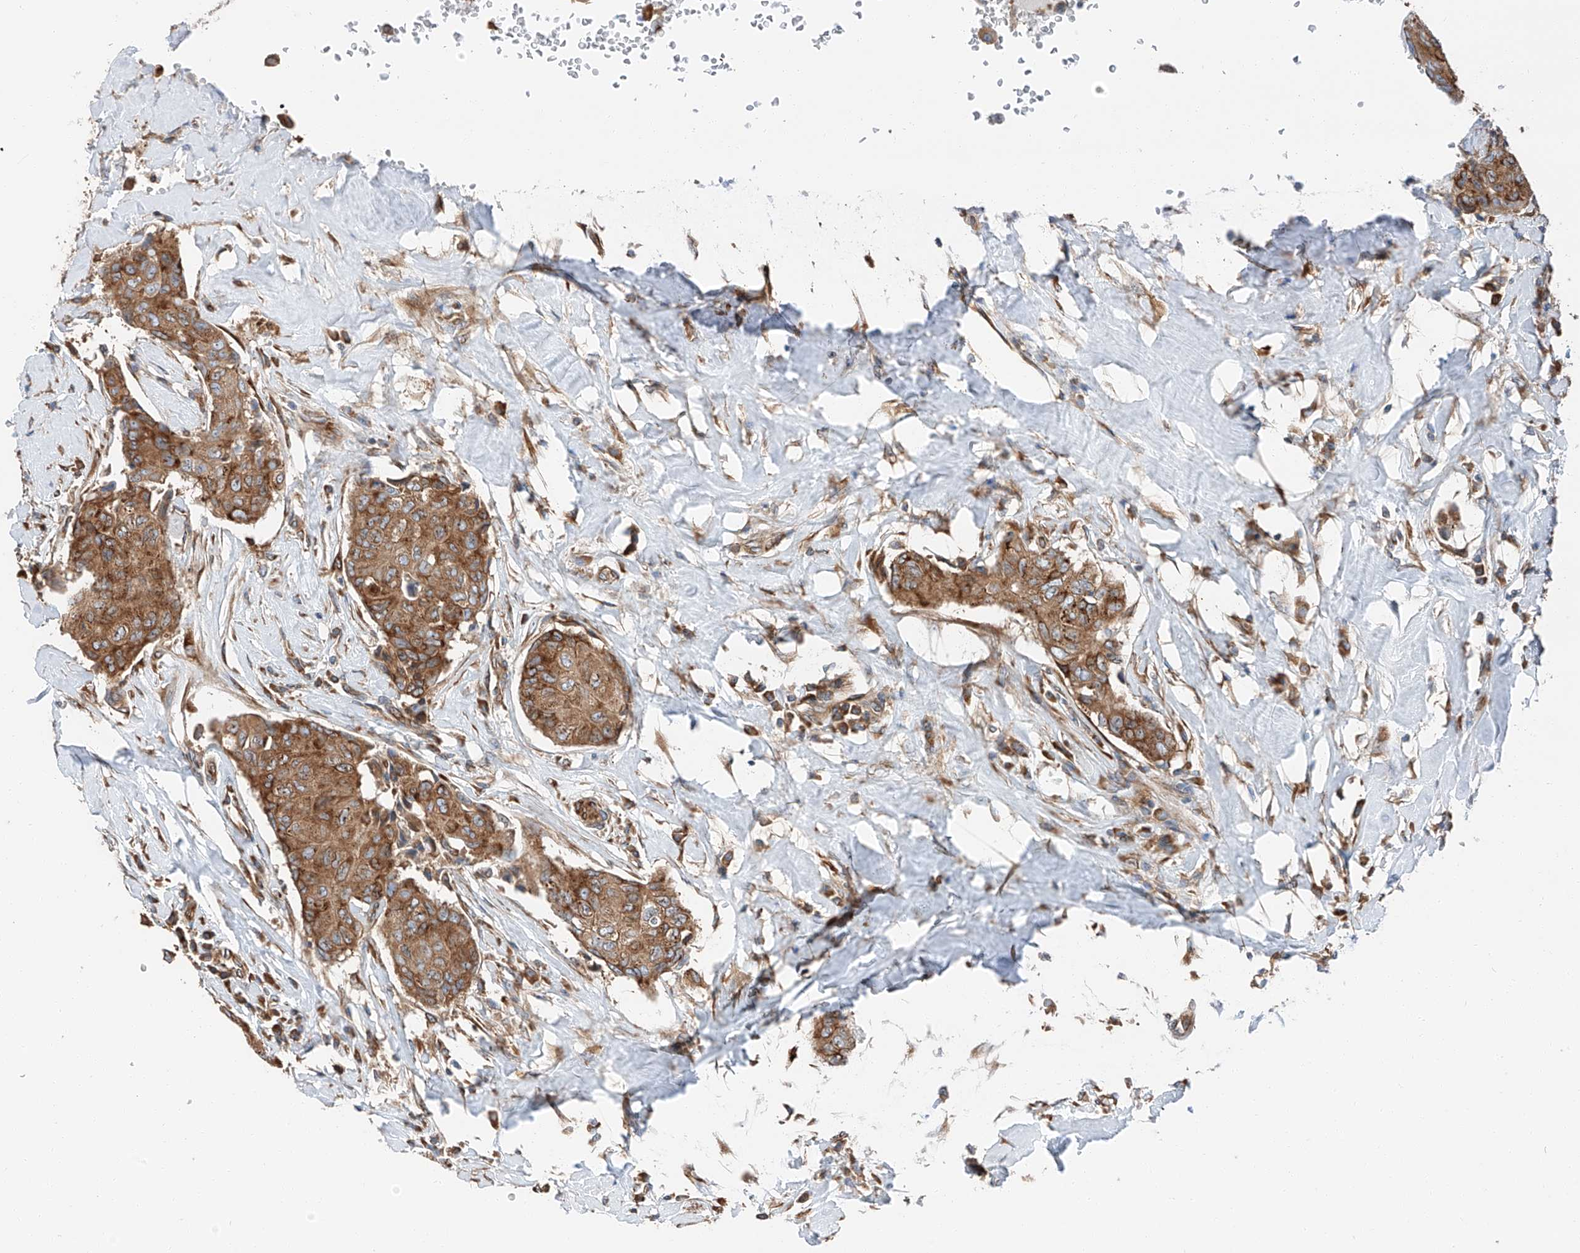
{"staining": {"intensity": "moderate", "quantity": ">75%", "location": "cytoplasmic/membranous"}, "tissue": "breast cancer", "cell_type": "Tumor cells", "image_type": "cancer", "snomed": [{"axis": "morphology", "description": "Duct carcinoma"}, {"axis": "topography", "description": "Breast"}], "caption": "Breast infiltrating ductal carcinoma tissue shows moderate cytoplasmic/membranous staining in about >75% of tumor cells", "gene": "ZC3H15", "patient": {"sex": "female", "age": 80}}